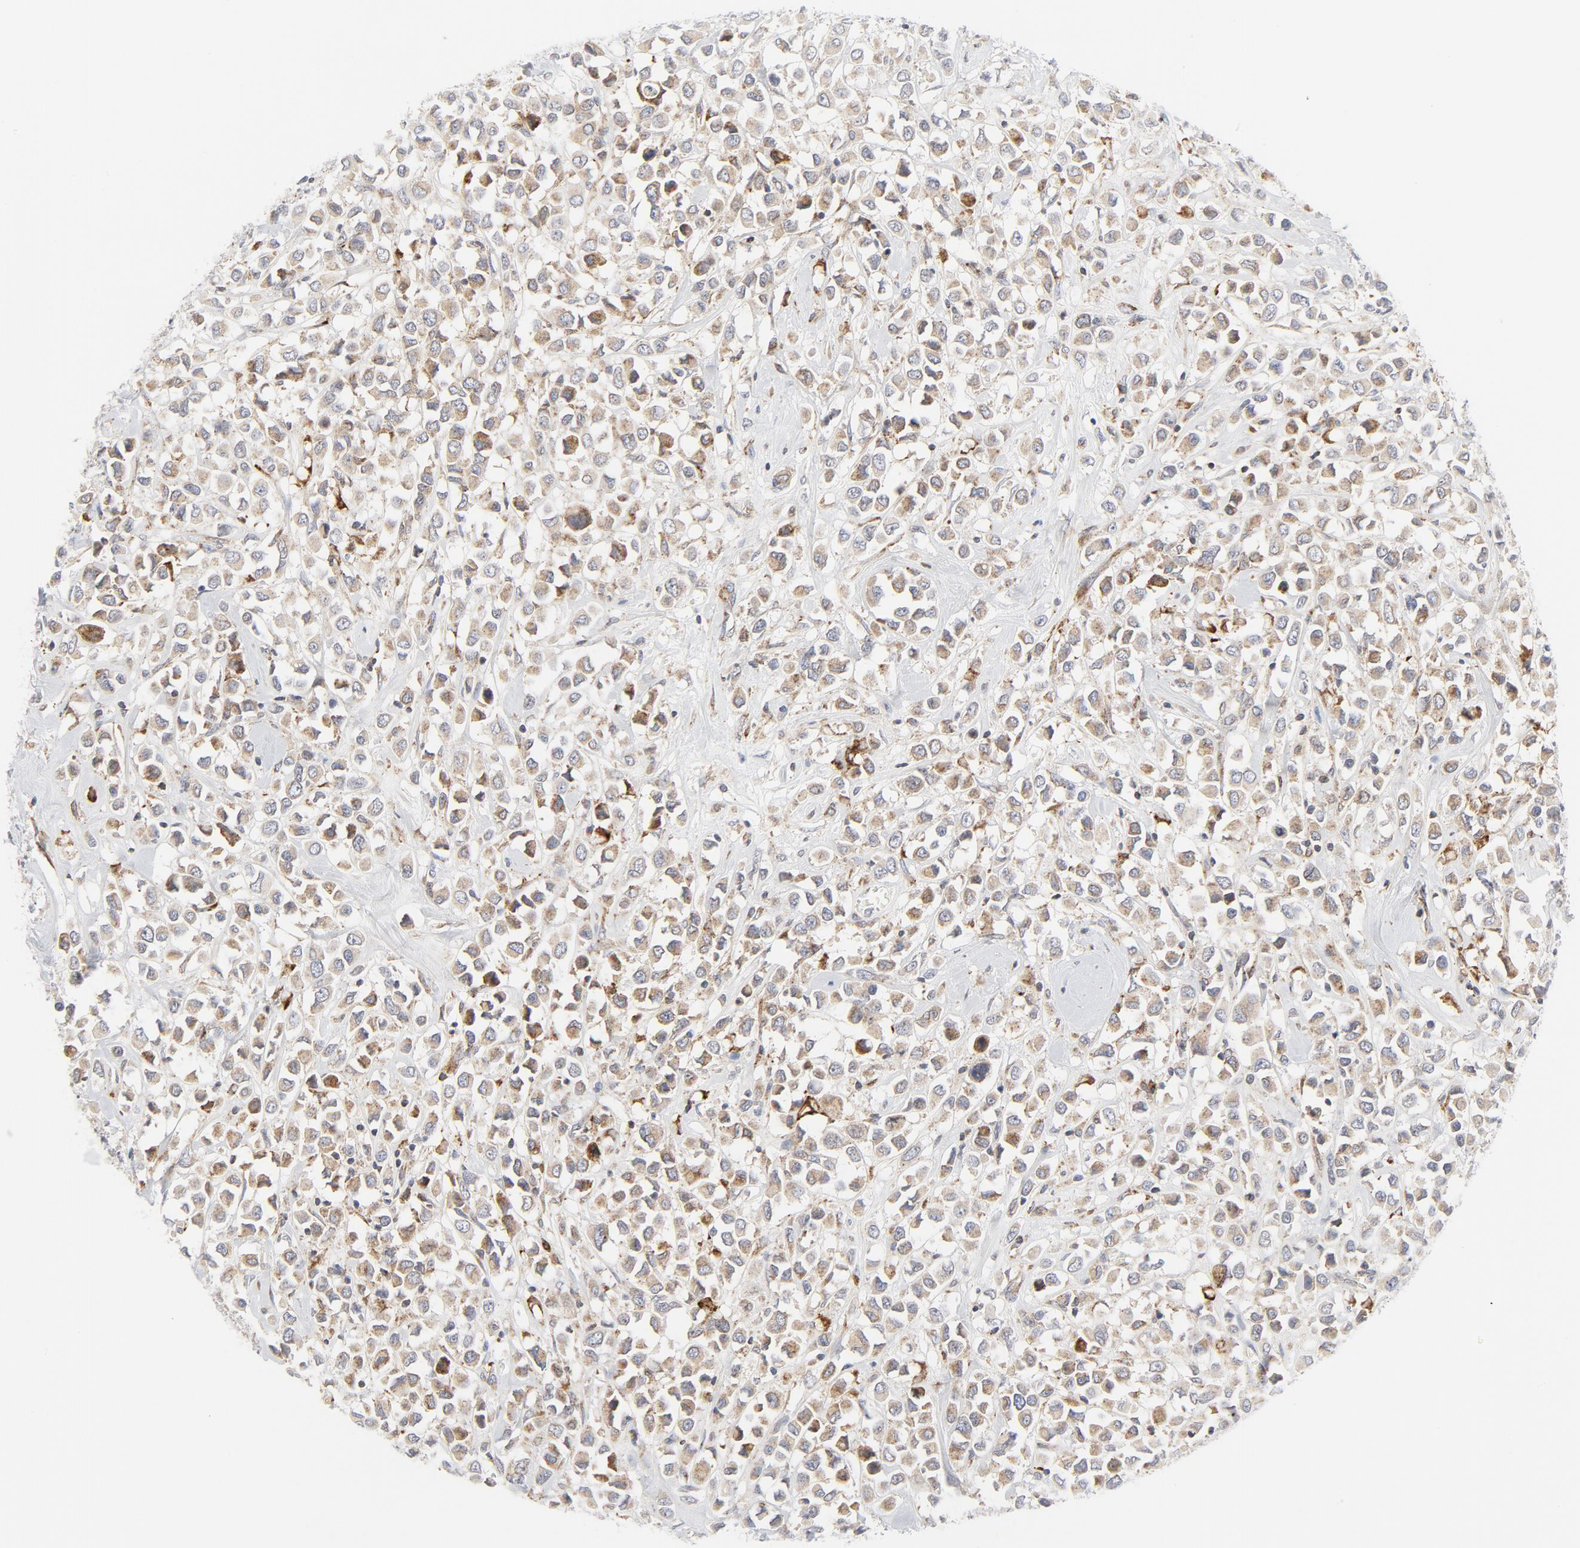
{"staining": {"intensity": "moderate", "quantity": ">75%", "location": "cytoplasmic/membranous"}, "tissue": "breast cancer", "cell_type": "Tumor cells", "image_type": "cancer", "snomed": [{"axis": "morphology", "description": "Duct carcinoma"}, {"axis": "topography", "description": "Breast"}], "caption": "Breast cancer stained with IHC exhibits moderate cytoplasmic/membranous expression in approximately >75% of tumor cells.", "gene": "LRP6", "patient": {"sex": "female", "age": 61}}